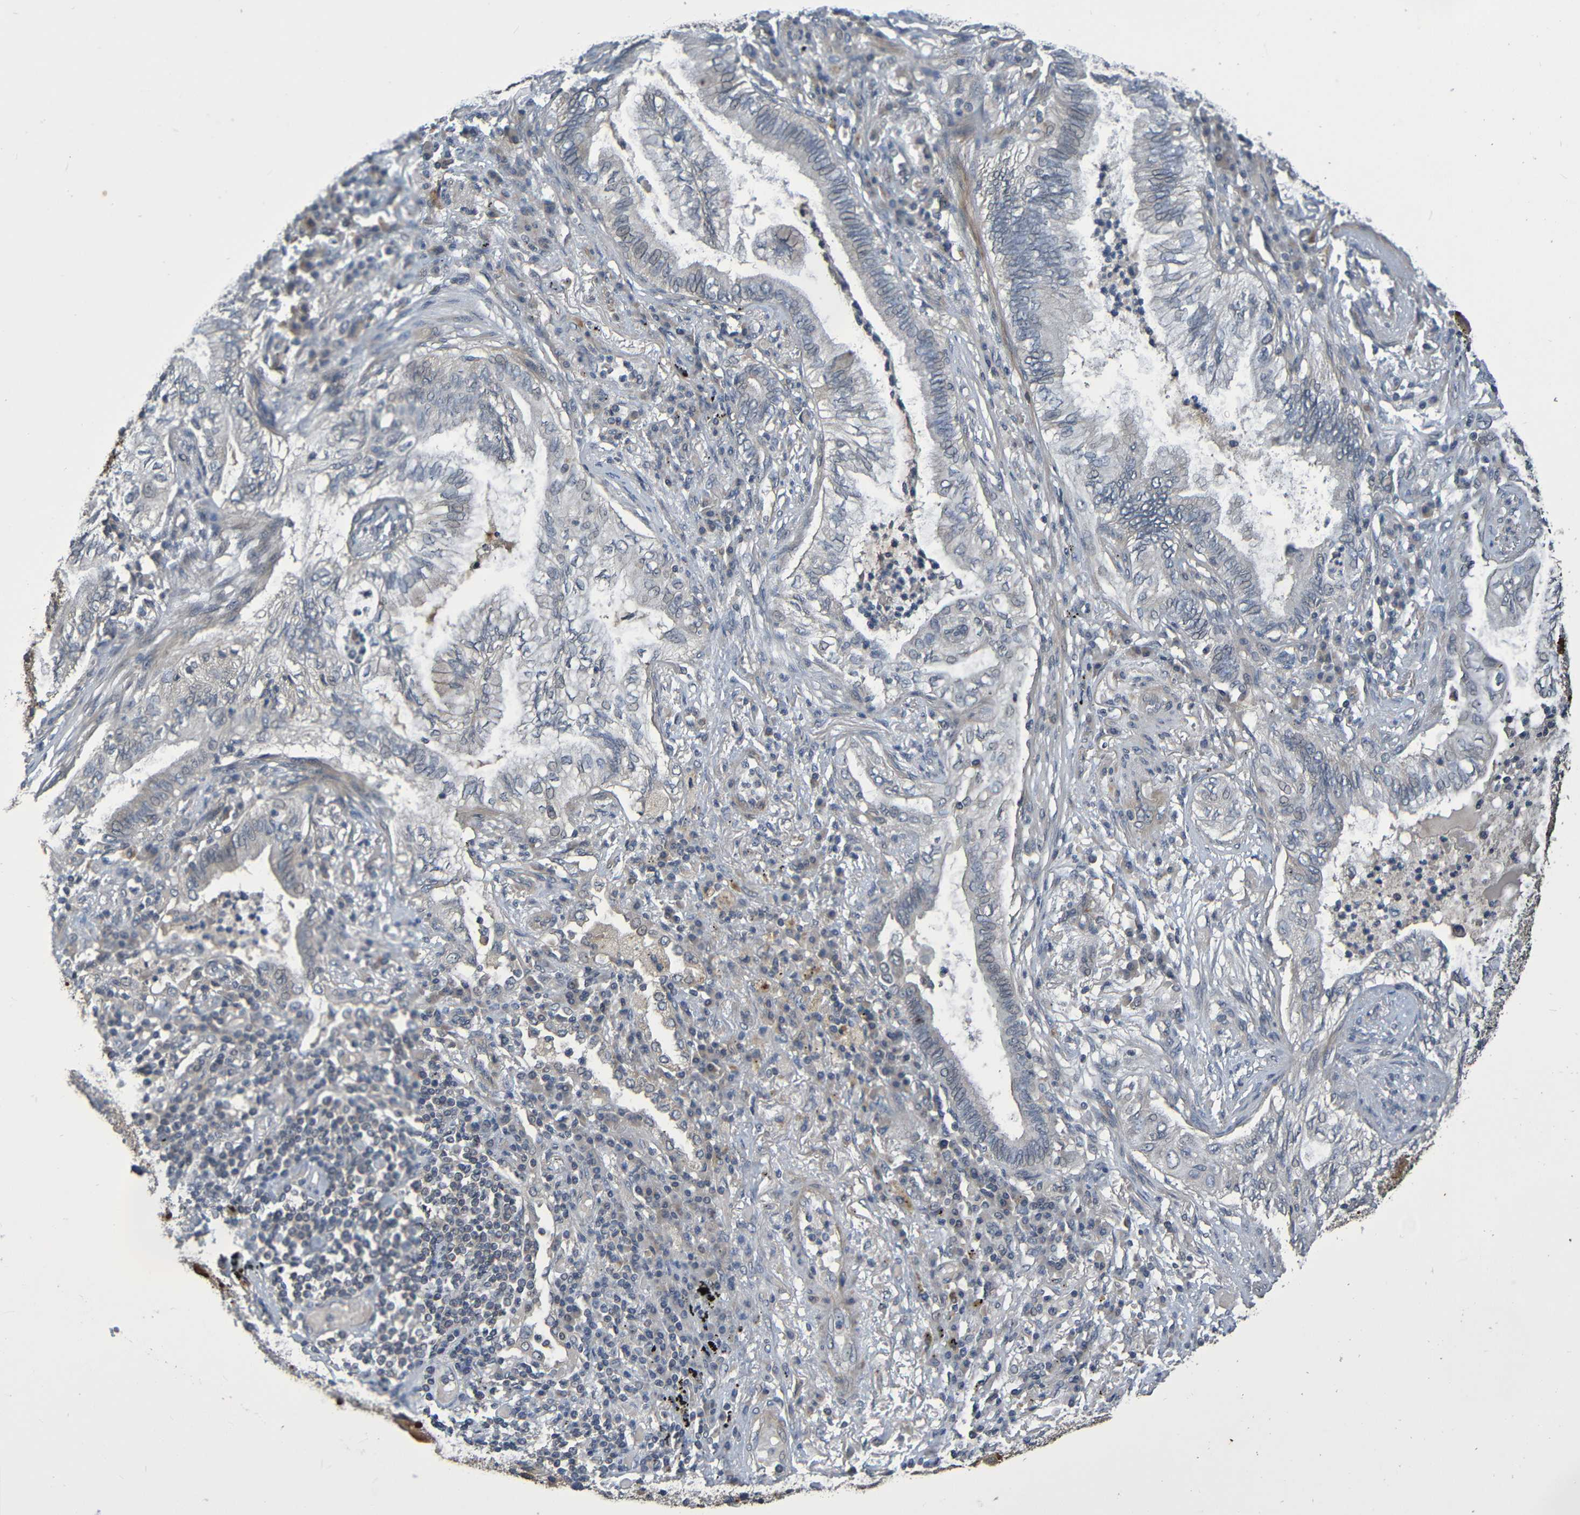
{"staining": {"intensity": "weak", "quantity": "<25%", "location": "cytoplasmic/membranous"}, "tissue": "lung cancer", "cell_type": "Tumor cells", "image_type": "cancer", "snomed": [{"axis": "morphology", "description": "Normal tissue, NOS"}, {"axis": "morphology", "description": "Adenocarcinoma, NOS"}, {"axis": "topography", "description": "Bronchus"}, {"axis": "topography", "description": "Lung"}], "caption": "Micrograph shows no significant protein positivity in tumor cells of lung adenocarcinoma.", "gene": "CYP4F2", "patient": {"sex": "female", "age": 70}}